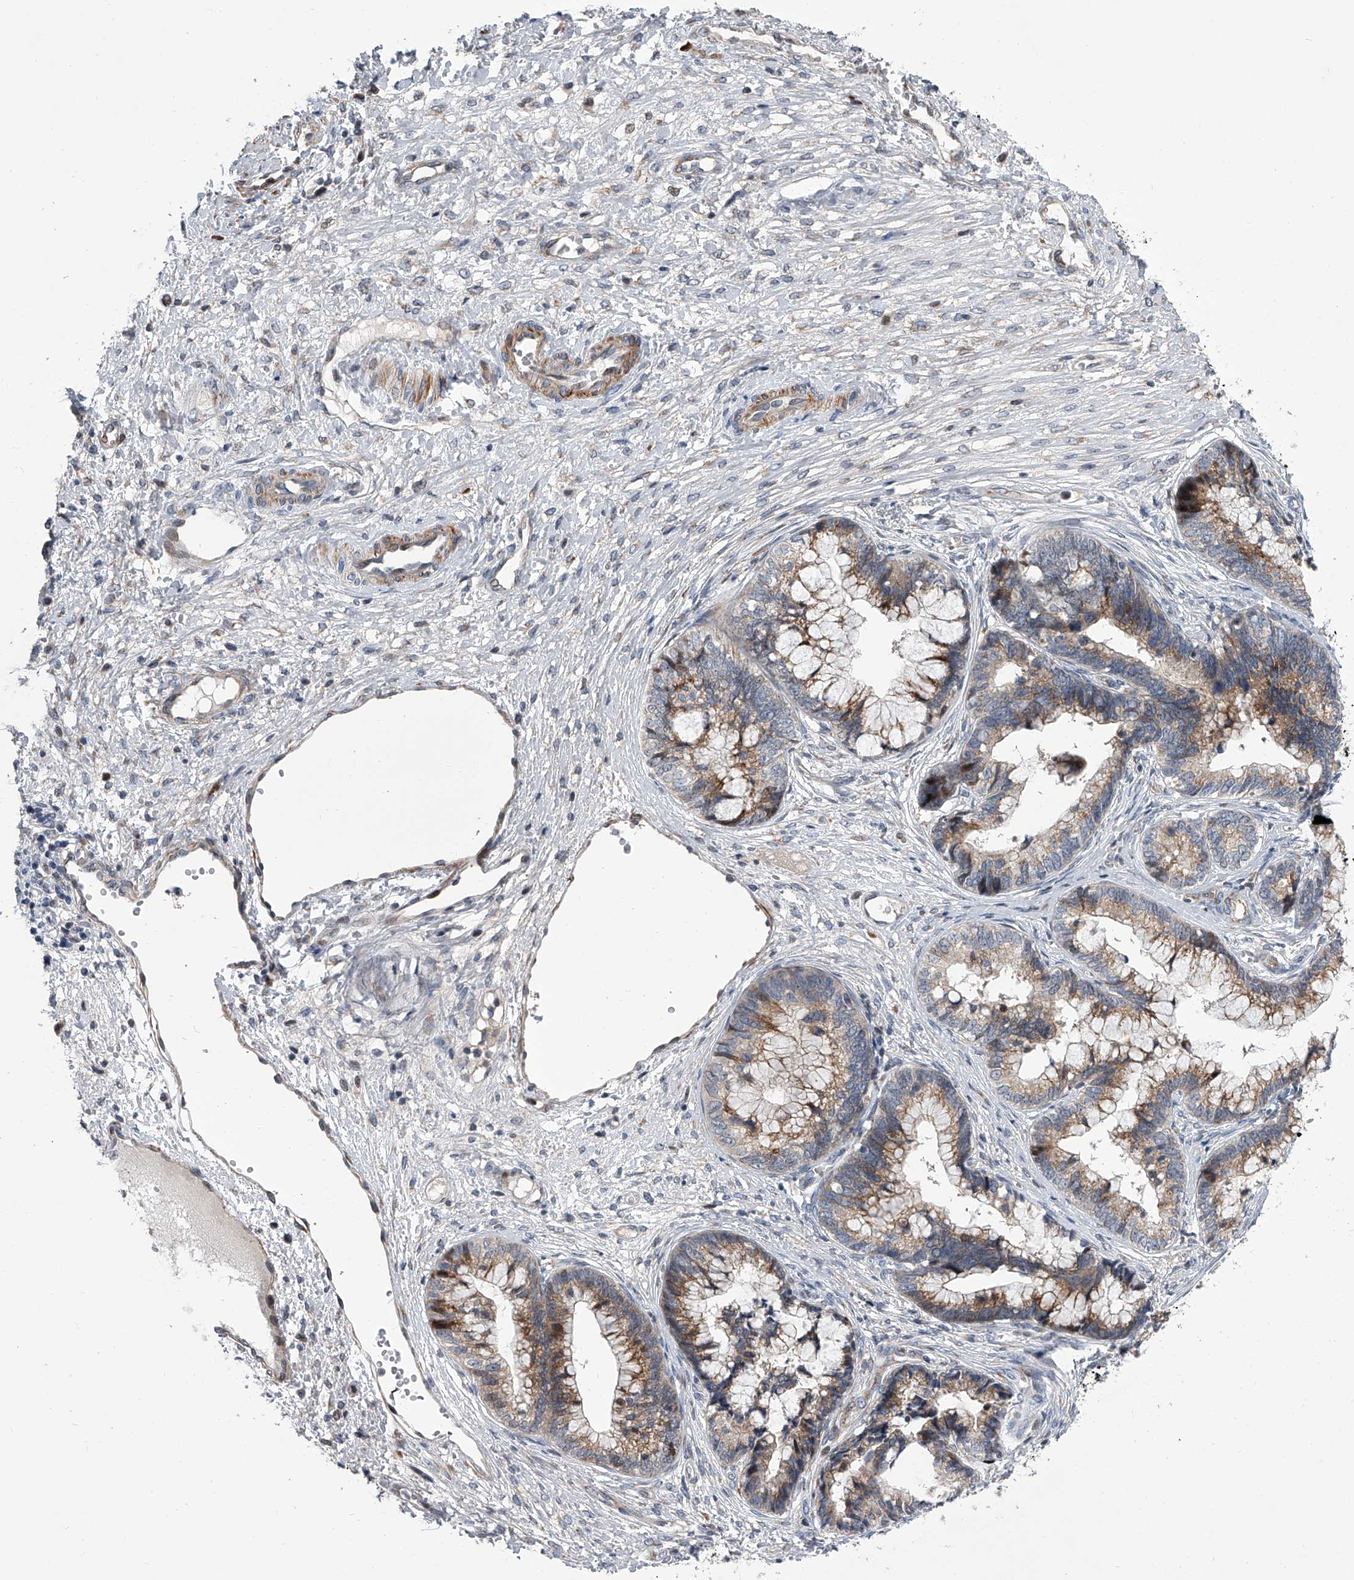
{"staining": {"intensity": "moderate", "quantity": ">75%", "location": "cytoplasmic/membranous"}, "tissue": "cervical cancer", "cell_type": "Tumor cells", "image_type": "cancer", "snomed": [{"axis": "morphology", "description": "Adenocarcinoma, NOS"}, {"axis": "topography", "description": "Cervix"}], "caption": "A high-resolution photomicrograph shows IHC staining of cervical adenocarcinoma, which exhibits moderate cytoplasmic/membranous staining in approximately >75% of tumor cells. (Brightfield microscopy of DAB IHC at high magnification).", "gene": "DLGAP2", "patient": {"sex": "female", "age": 44}}